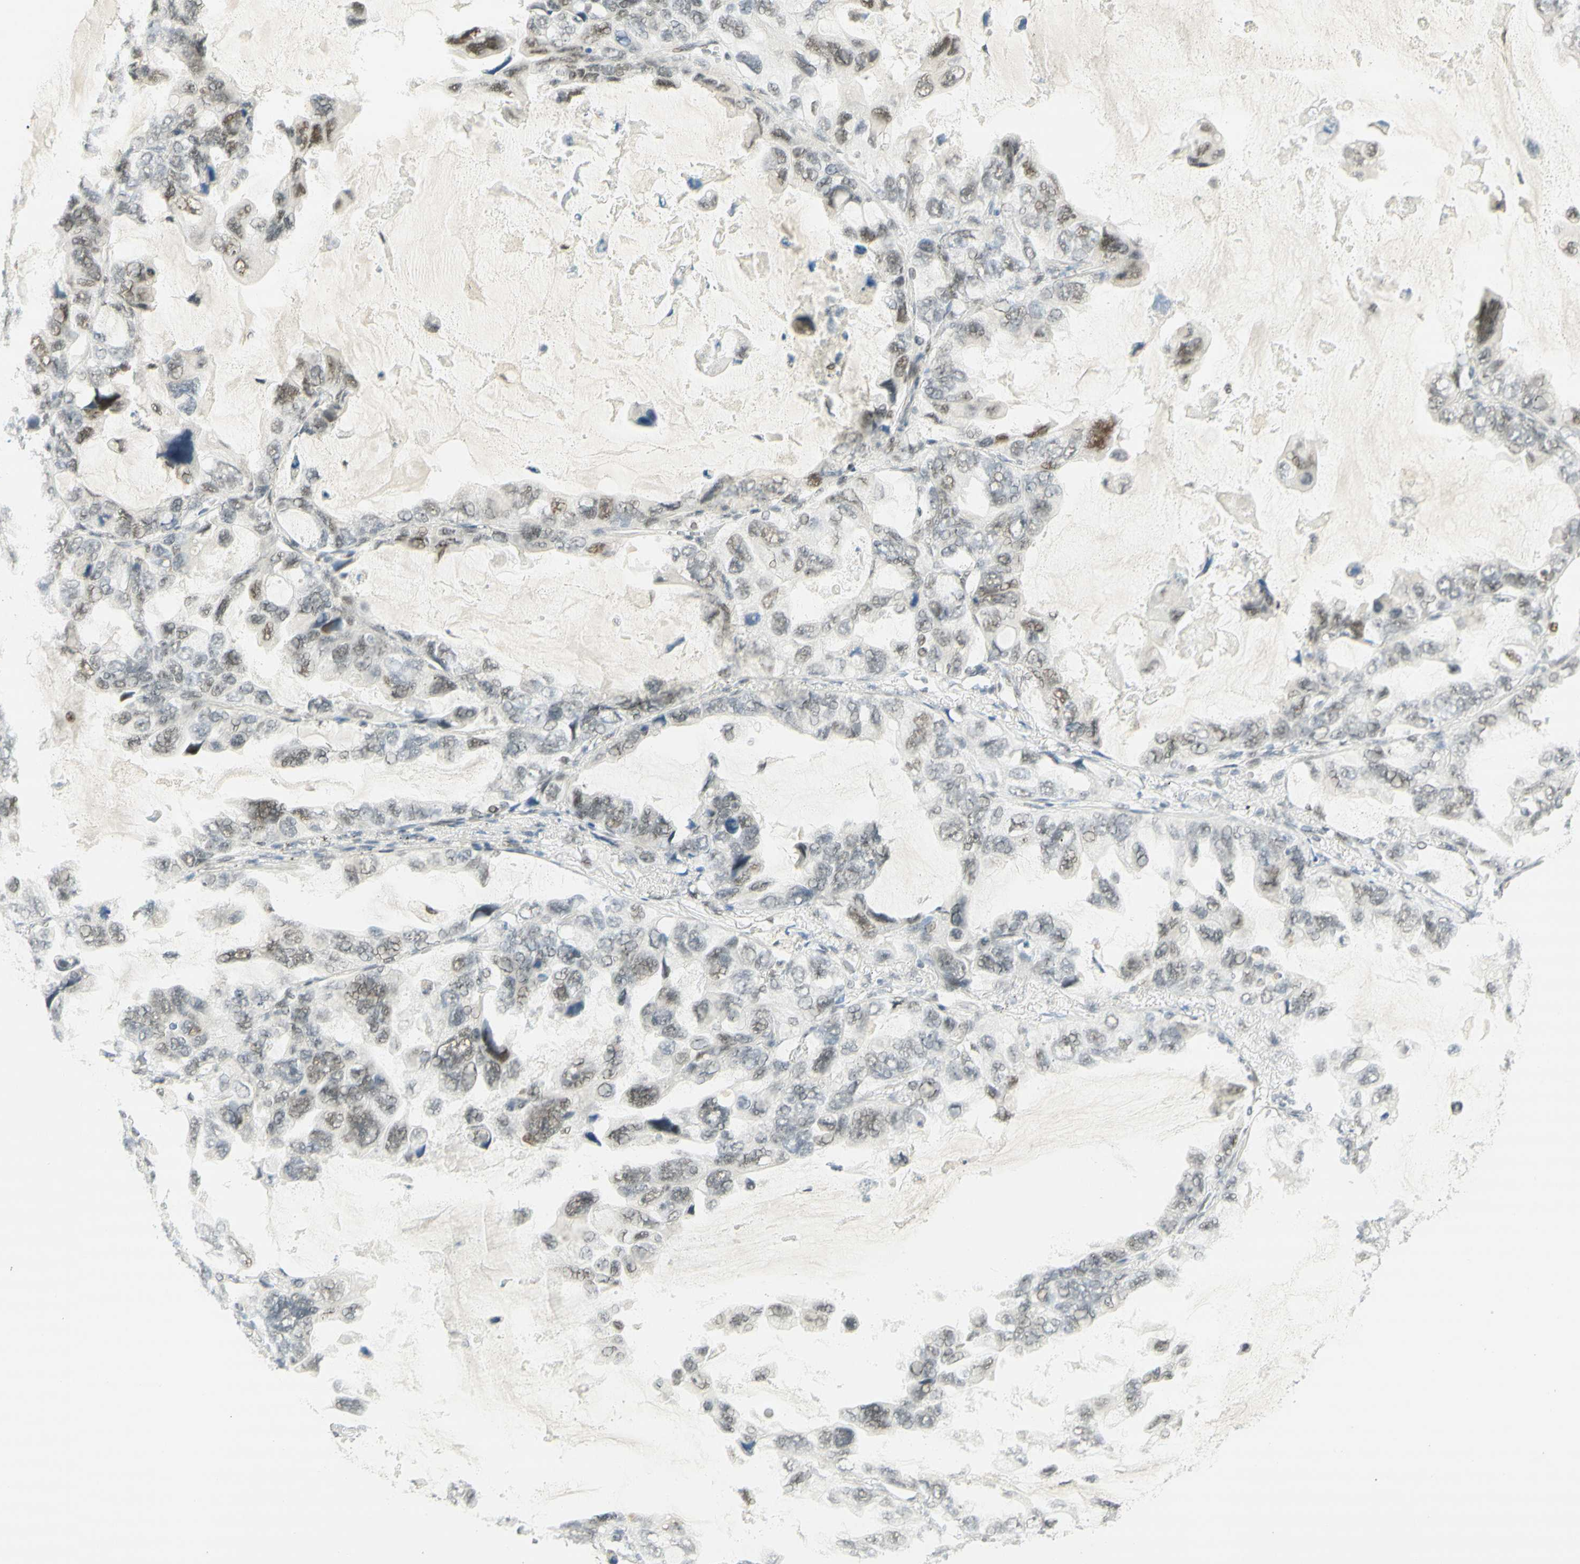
{"staining": {"intensity": "weak", "quantity": "25%-75%", "location": "nuclear"}, "tissue": "lung cancer", "cell_type": "Tumor cells", "image_type": "cancer", "snomed": [{"axis": "morphology", "description": "Squamous cell carcinoma, NOS"}, {"axis": "topography", "description": "Lung"}], "caption": "An immunohistochemistry histopathology image of neoplastic tissue is shown. Protein staining in brown labels weak nuclear positivity in squamous cell carcinoma (lung) within tumor cells.", "gene": "PMS2", "patient": {"sex": "female", "age": 73}}